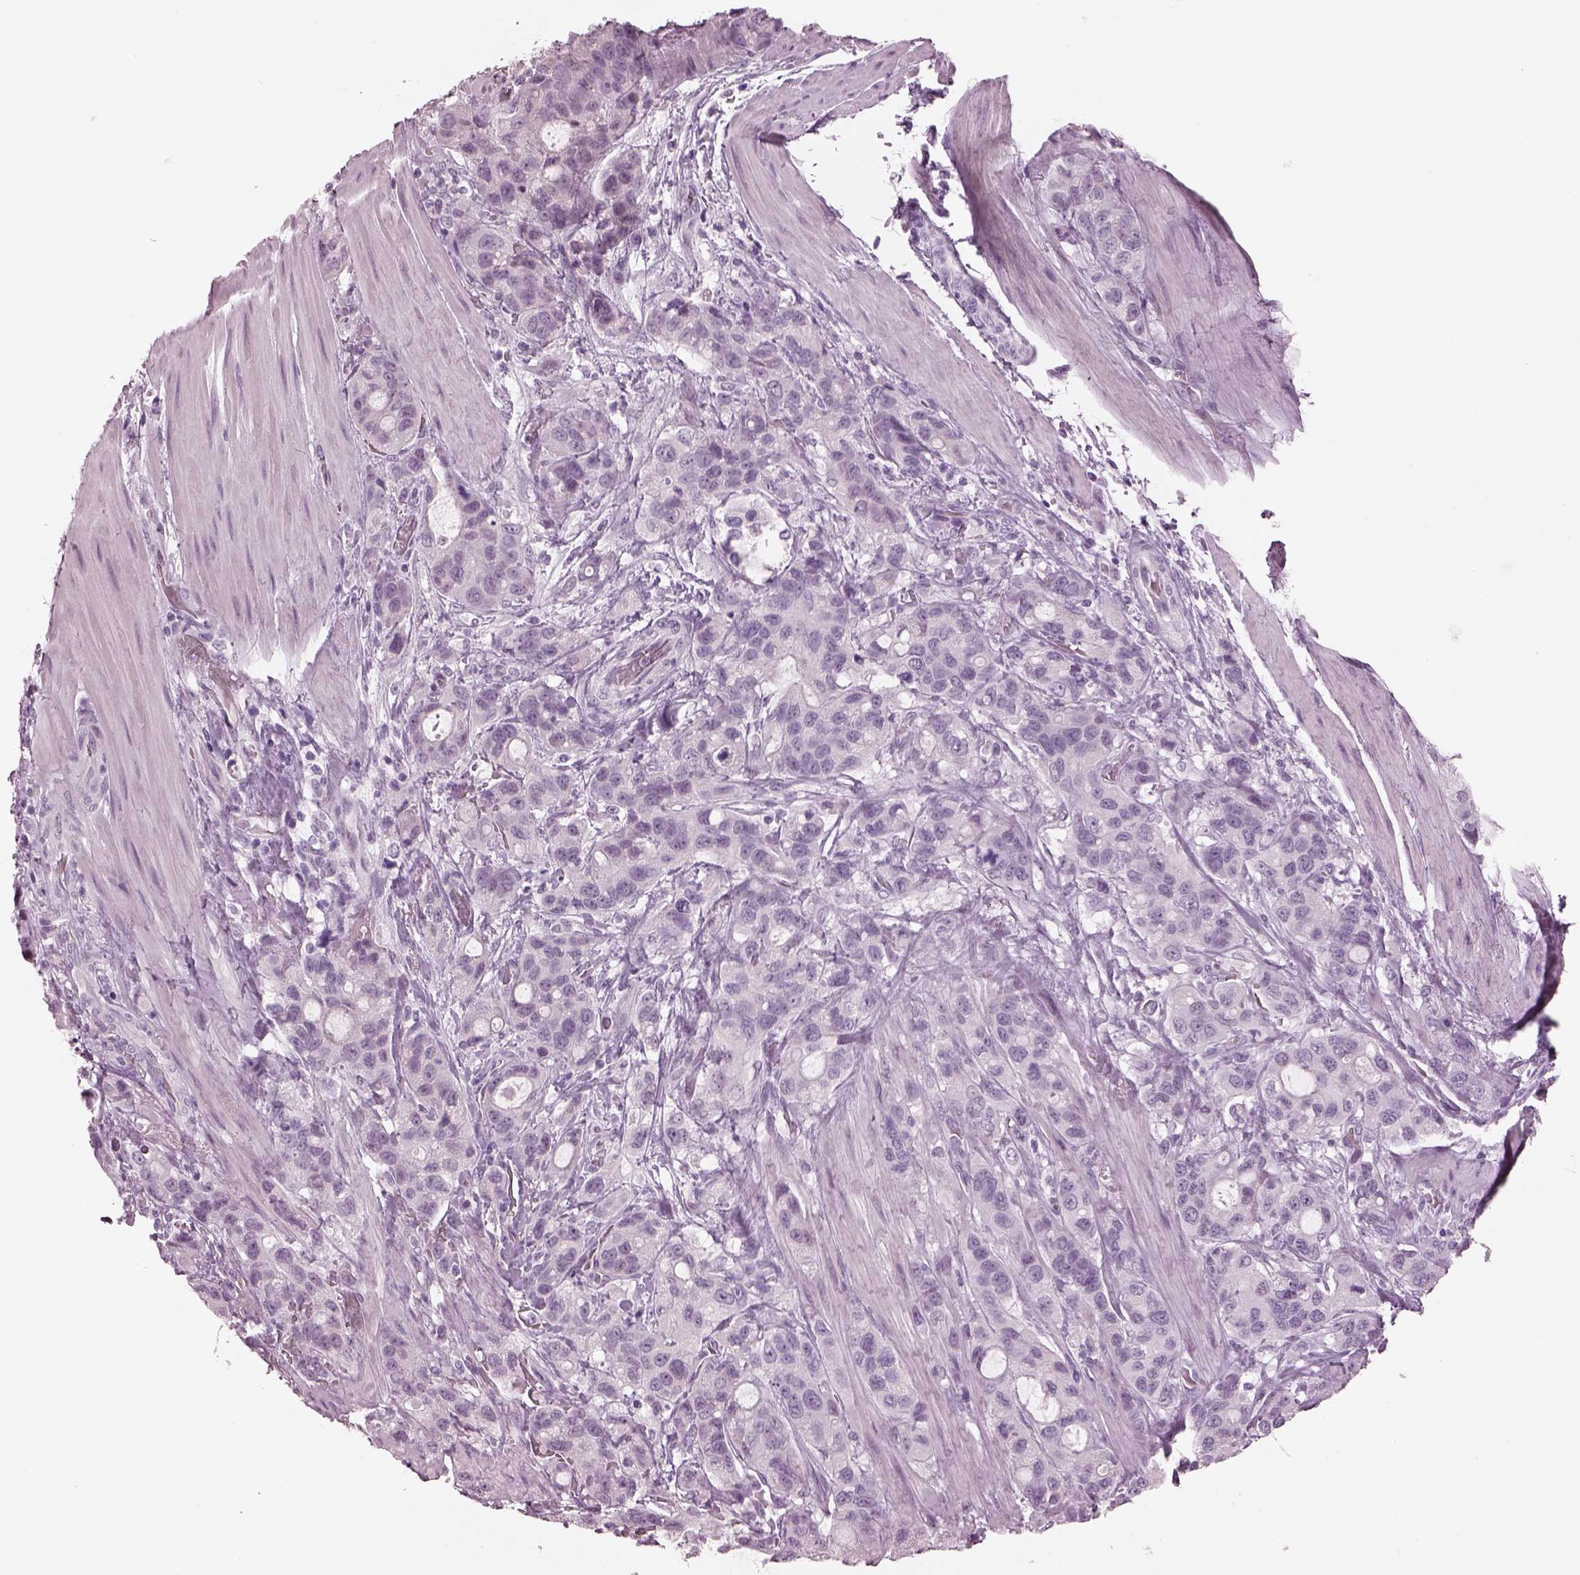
{"staining": {"intensity": "negative", "quantity": "none", "location": "none"}, "tissue": "stomach cancer", "cell_type": "Tumor cells", "image_type": "cancer", "snomed": [{"axis": "morphology", "description": "Adenocarcinoma, NOS"}, {"axis": "topography", "description": "Stomach"}], "caption": "Immunohistochemistry micrograph of neoplastic tissue: adenocarcinoma (stomach) stained with DAB (3,3'-diaminobenzidine) displays no significant protein expression in tumor cells. (Brightfield microscopy of DAB immunohistochemistry at high magnification).", "gene": "CYLC1", "patient": {"sex": "male", "age": 63}}